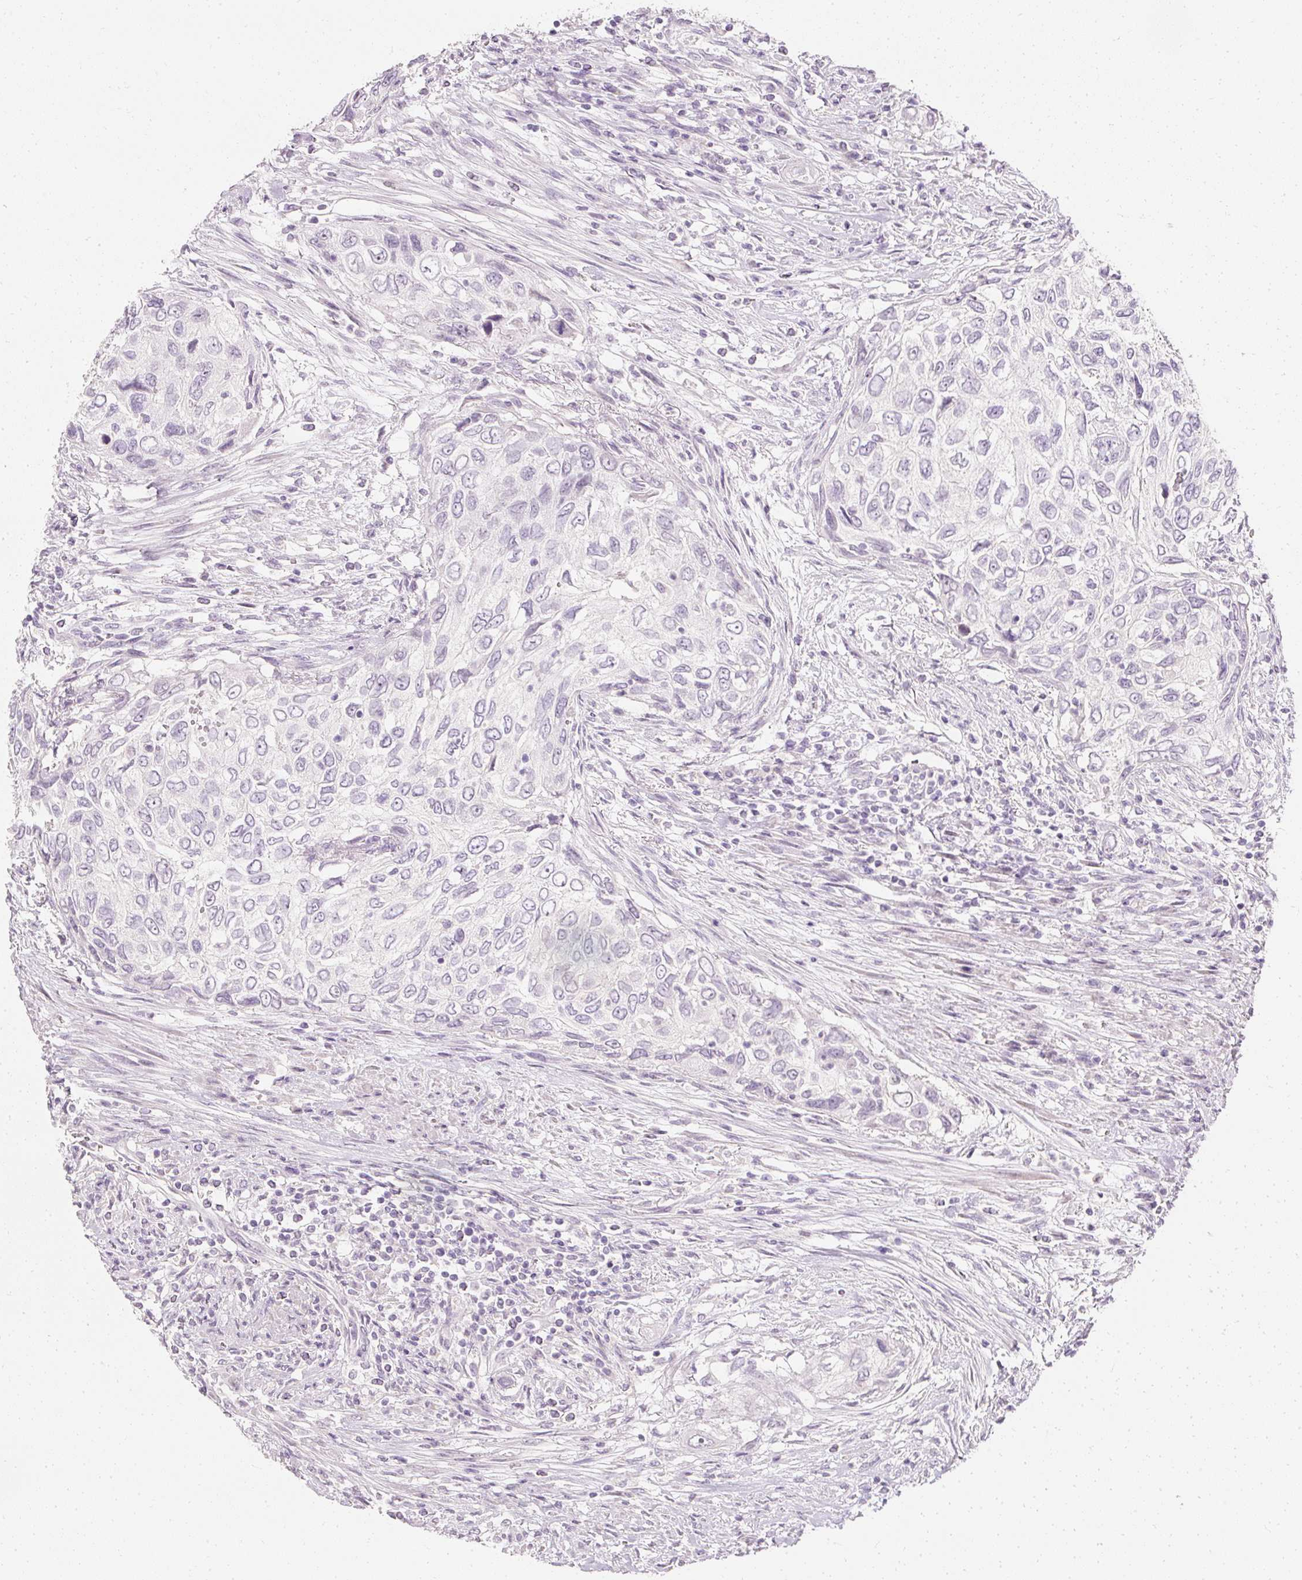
{"staining": {"intensity": "negative", "quantity": "none", "location": "none"}, "tissue": "urothelial cancer", "cell_type": "Tumor cells", "image_type": "cancer", "snomed": [{"axis": "morphology", "description": "Urothelial carcinoma, High grade"}, {"axis": "topography", "description": "Urinary bladder"}], "caption": "DAB (3,3'-diaminobenzidine) immunohistochemical staining of urothelial carcinoma (high-grade) demonstrates no significant positivity in tumor cells.", "gene": "ELAVL3", "patient": {"sex": "female", "age": 60}}